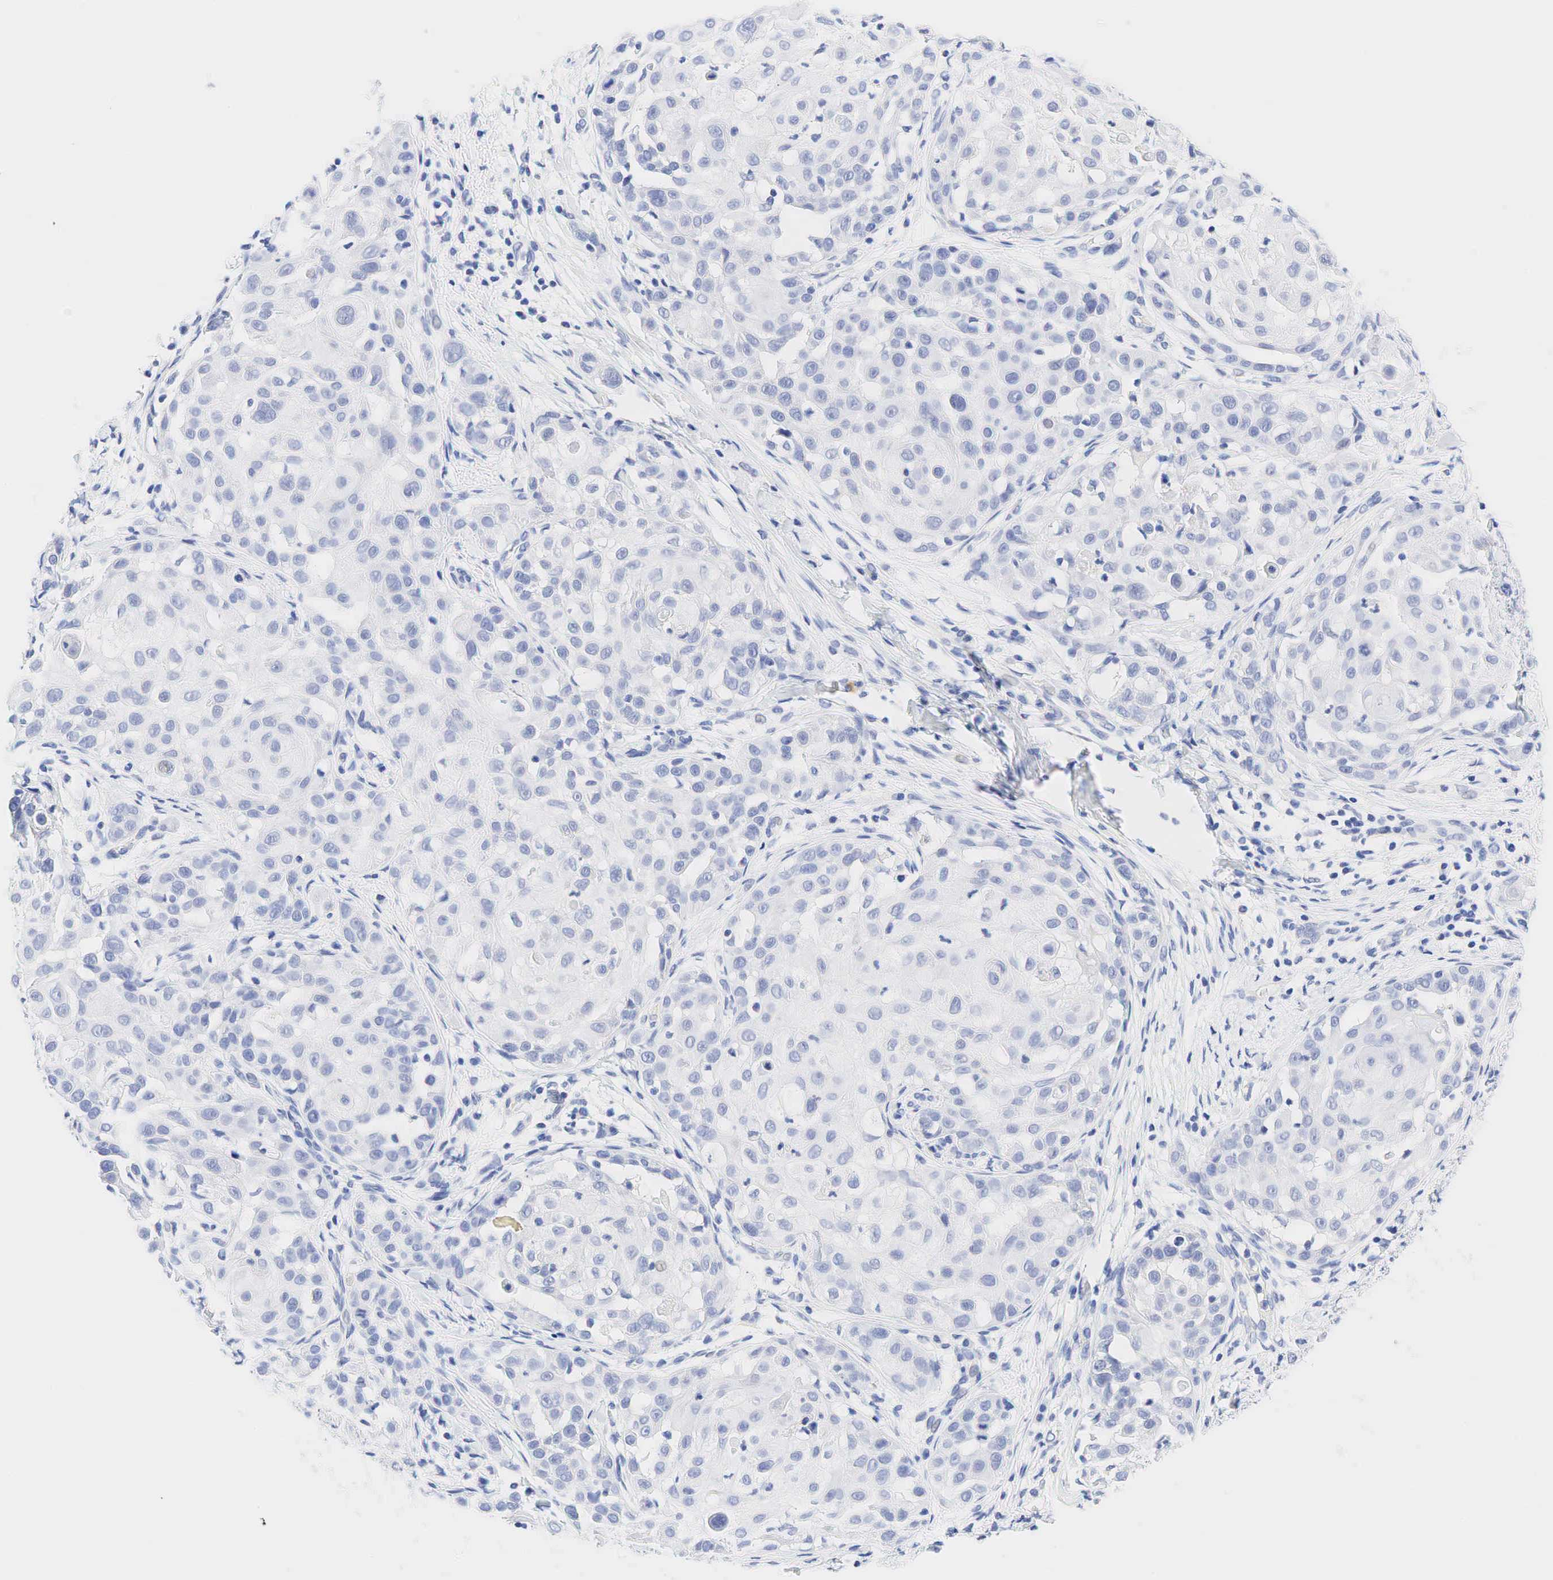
{"staining": {"intensity": "negative", "quantity": "none", "location": "none"}, "tissue": "skin cancer", "cell_type": "Tumor cells", "image_type": "cancer", "snomed": [{"axis": "morphology", "description": "Squamous cell carcinoma, NOS"}, {"axis": "topography", "description": "Skin"}], "caption": "A high-resolution micrograph shows immunohistochemistry (IHC) staining of skin cancer (squamous cell carcinoma), which displays no significant expression in tumor cells. The staining is performed using DAB (3,3'-diaminobenzidine) brown chromogen with nuclei counter-stained in using hematoxylin.", "gene": "AR", "patient": {"sex": "male", "age": 77}}